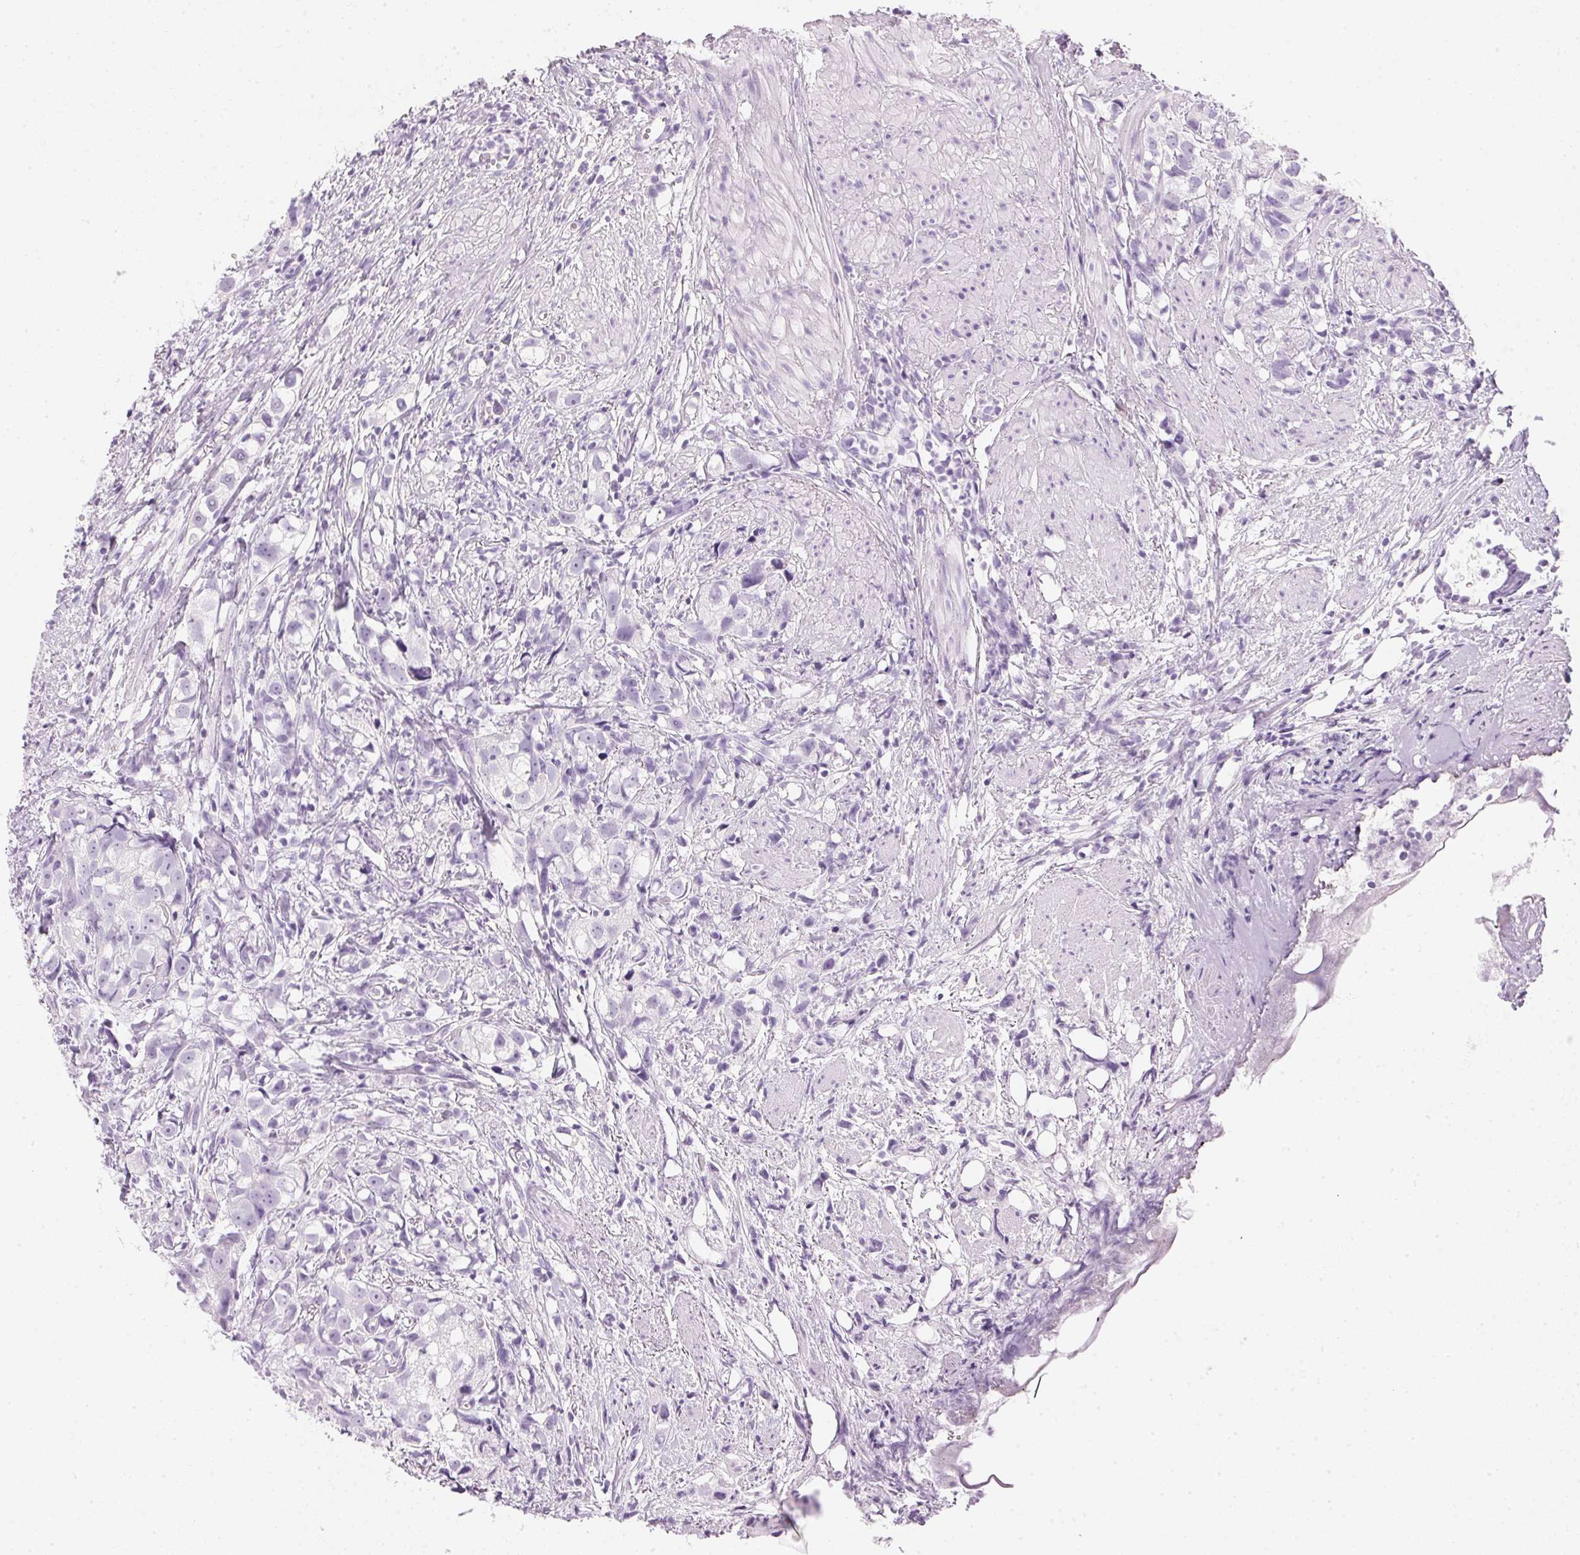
{"staining": {"intensity": "negative", "quantity": "none", "location": "none"}, "tissue": "prostate cancer", "cell_type": "Tumor cells", "image_type": "cancer", "snomed": [{"axis": "morphology", "description": "Adenocarcinoma, High grade"}, {"axis": "topography", "description": "Prostate"}], "caption": "A high-resolution micrograph shows immunohistochemistry staining of prostate cancer, which demonstrates no significant staining in tumor cells.", "gene": "IGFBP1", "patient": {"sex": "male", "age": 68}}